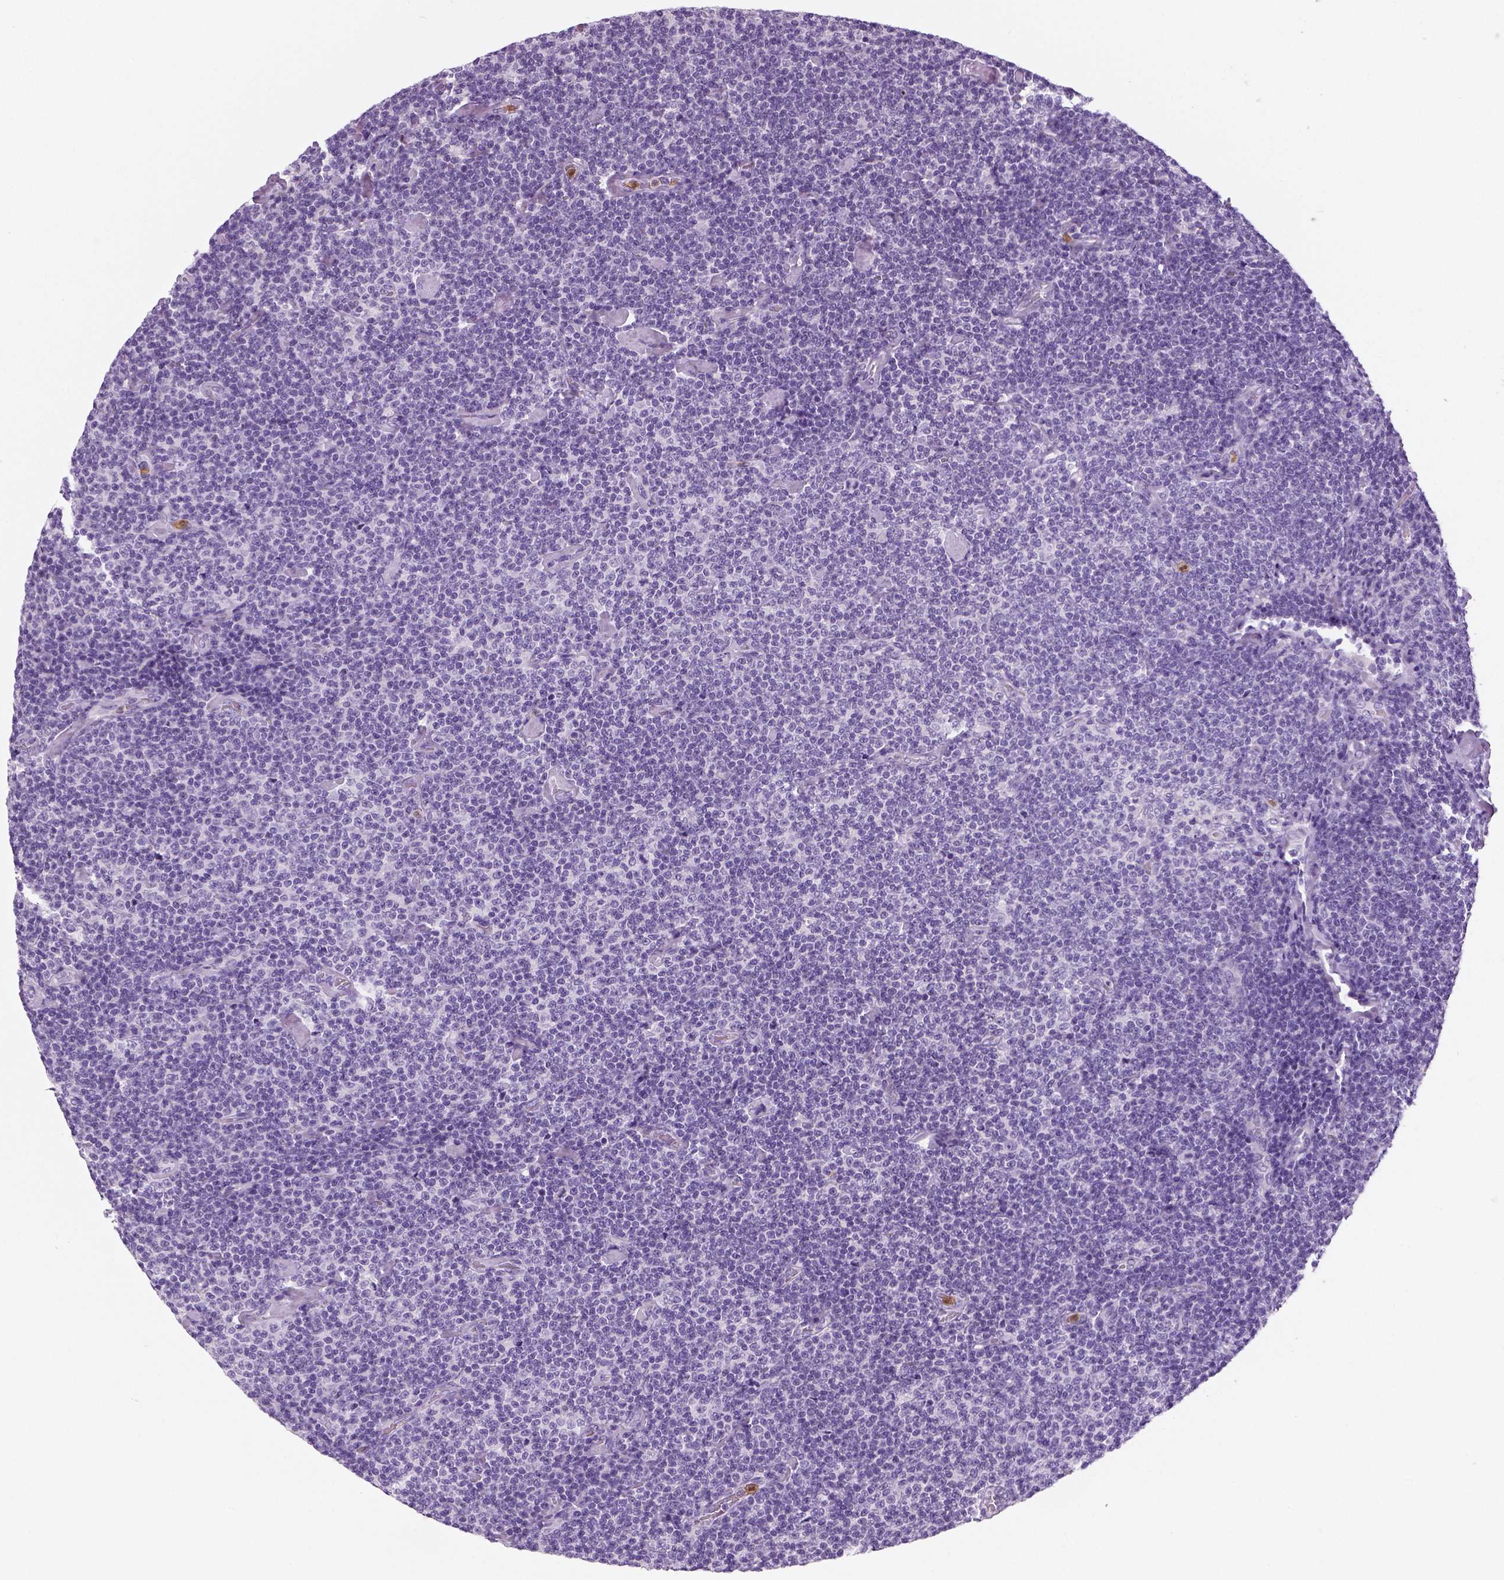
{"staining": {"intensity": "negative", "quantity": "none", "location": "none"}, "tissue": "lymphoma", "cell_type": "Tumor cells", "image_type": "cancer", "snomed": [{"axis": "morphology", "description": "Malignant lymphoma, non-Hodgkin's type, Low grade"}, {"axis": "topography", "description": "Lymph node"}], "caption": "Photomicrograph shows no protein positivity in tumor cells of lymphoma tissue. (DAB immunohistochemistry (IHC), high magnification).", "gene": "NECAB2", "patient": {"sex": "male", "age": 81}}